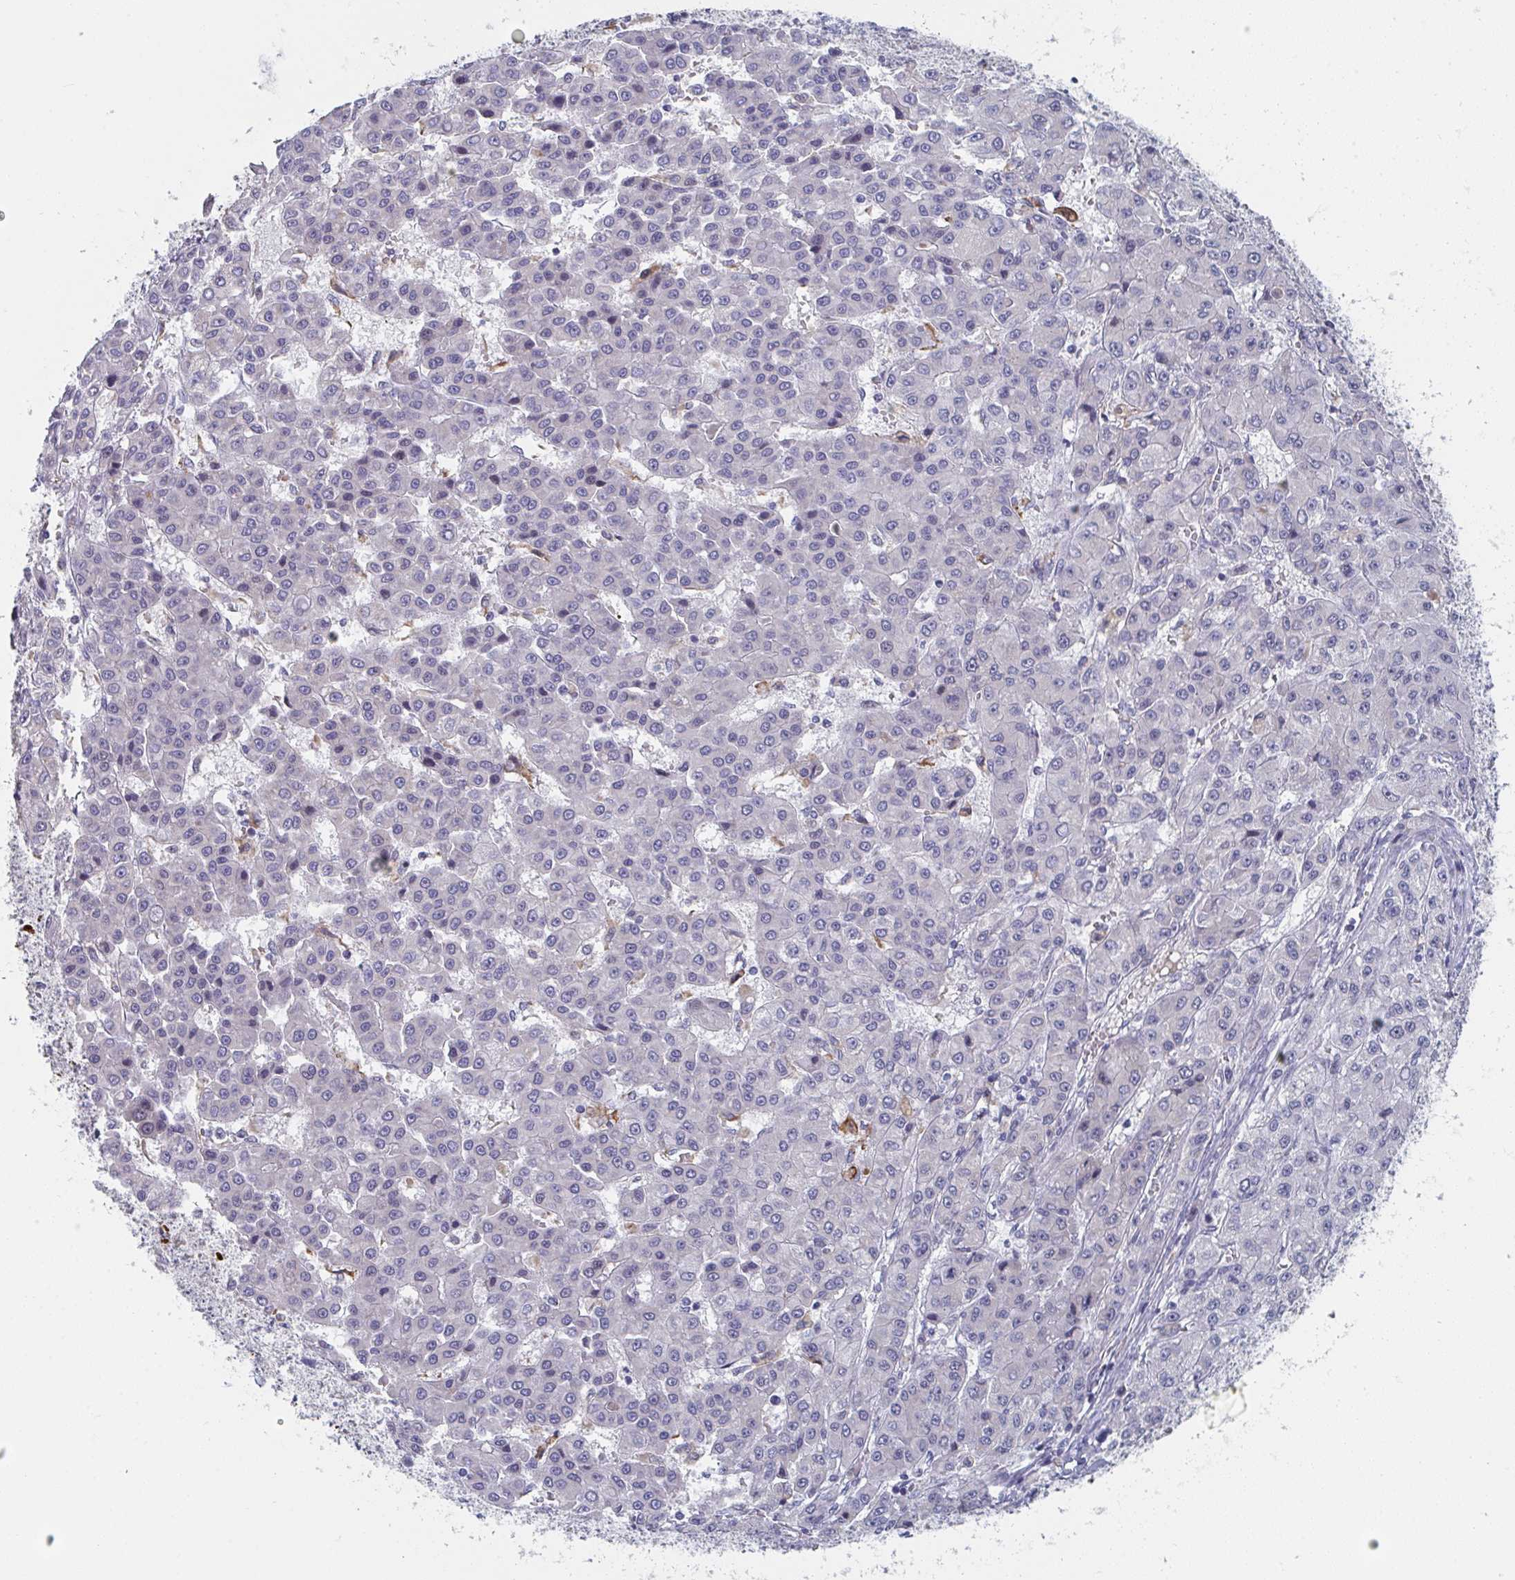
{"staining": {"intensity": "negative", "quantity": "none", "location": "none"}, "tissue": "liver cancer", "cell_type": "Tumor cells", "image_type": "cancer", "snomed": [{"axis": "morphology", "description": "Carcinoma, Hepatocellular, NOS"}, {"axis": "topography", "description": "Liver"}], "caption": "High power microscopy micrograph of an immunohistochemistry photomicrograph of hepatocellular carcinoma (liver), revealing no significant positivity in tumor cells.", "gene": "CENPT", "patient": {"sex": "male", "age": 70}}